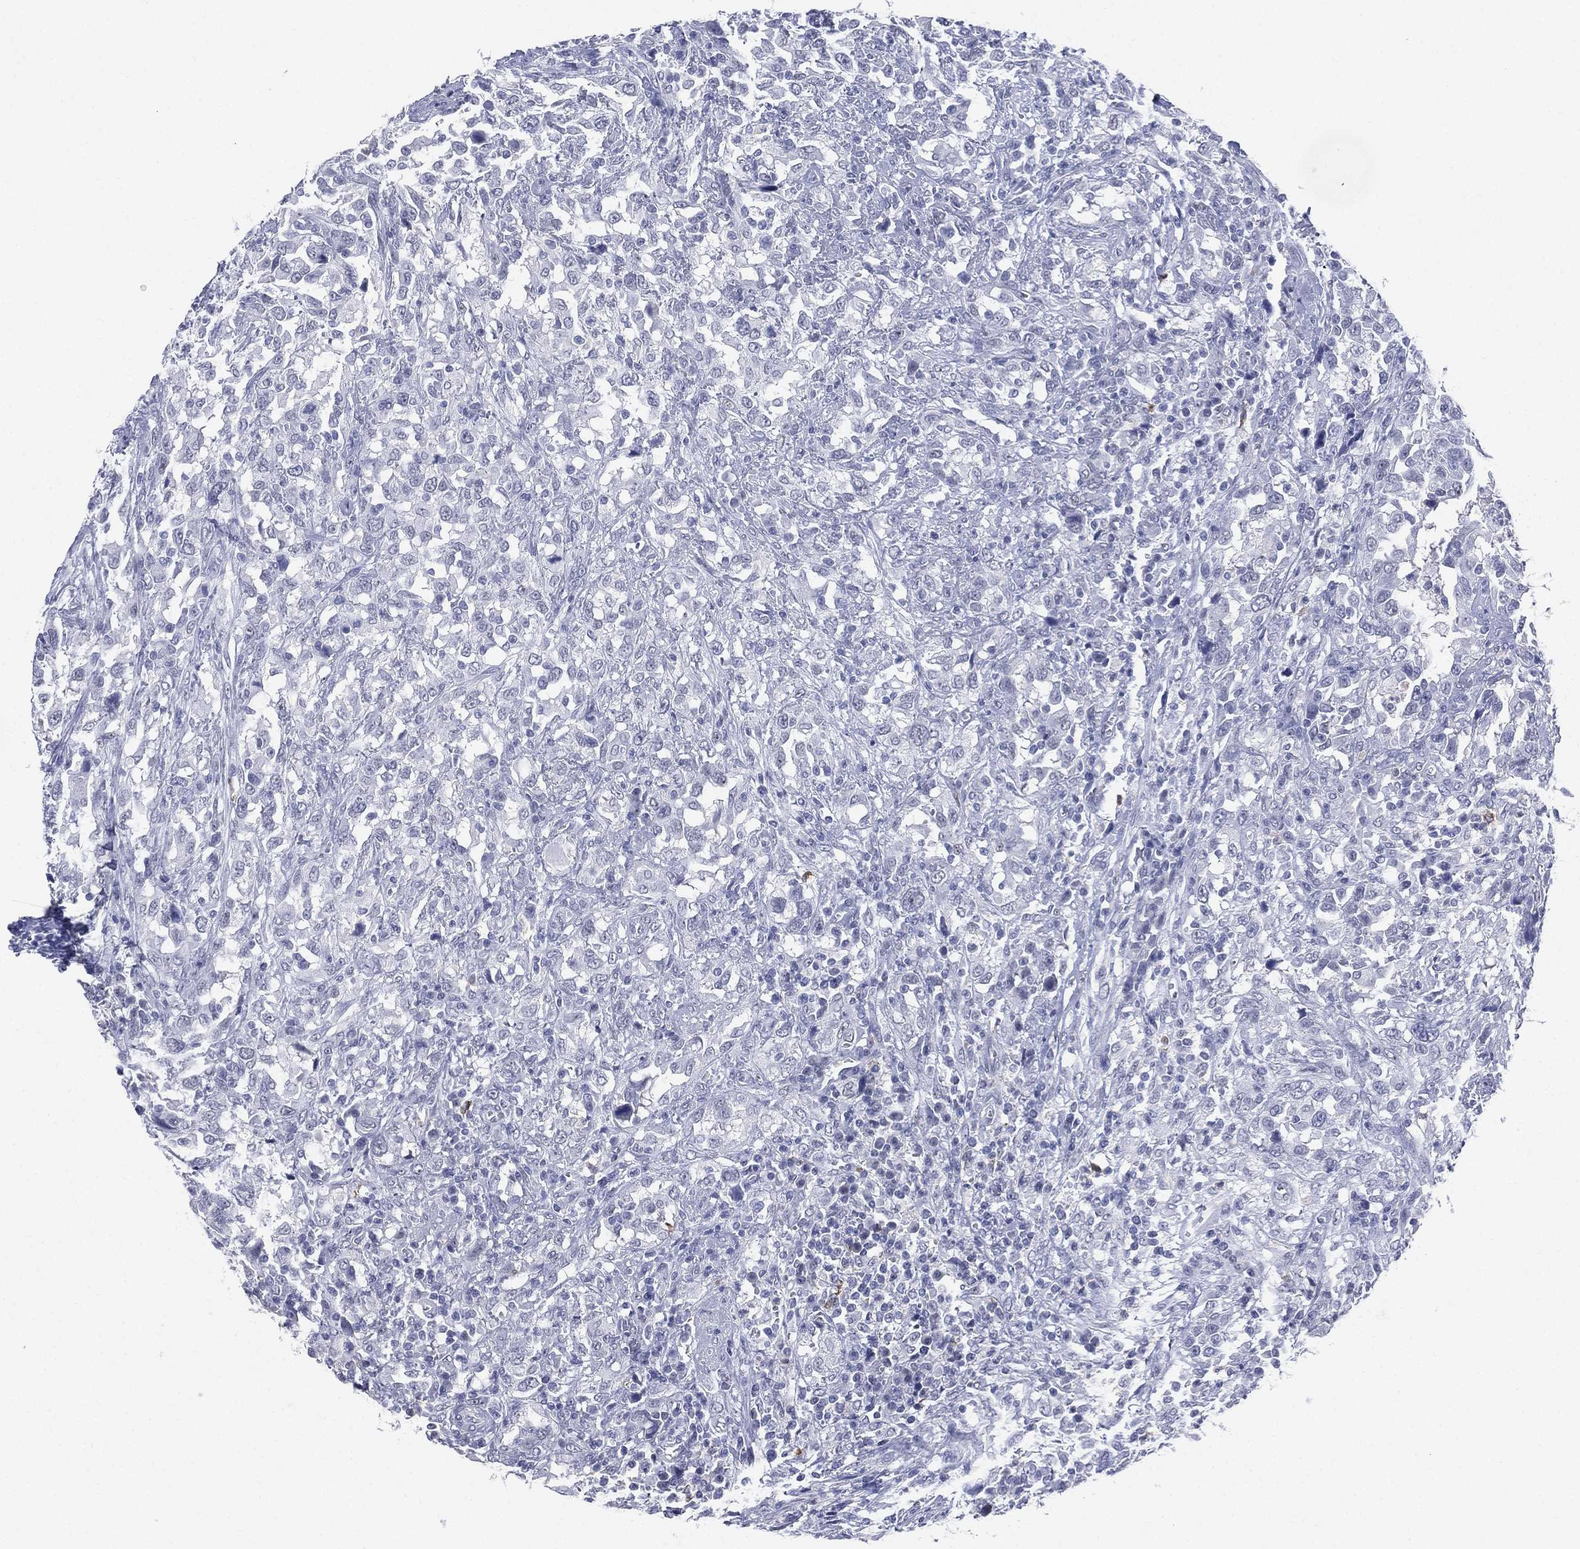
{"staining": {"intensity": "negative", "quantity": "none", "location": "none"}, "tissue": "urothelial cancer", "cell_type": "Tumor cells", "image_type": "cancer", "snomed": [{"axis": "morphology", "description": "Urothelial carcinoma, NOS"}, {"axis": "morphology", "description": "Urothelial carcinoma, High grade"}, {"axis": "topography", "description": "Urinary bladder"}], "caption": "This is an immunohistochemistry (IHC) histopathology image of high-grade urothelial carcinoma. There is no expression in tumor cells.", "gene": "CD22", "patient": {"sex": "female", "age": 64}}